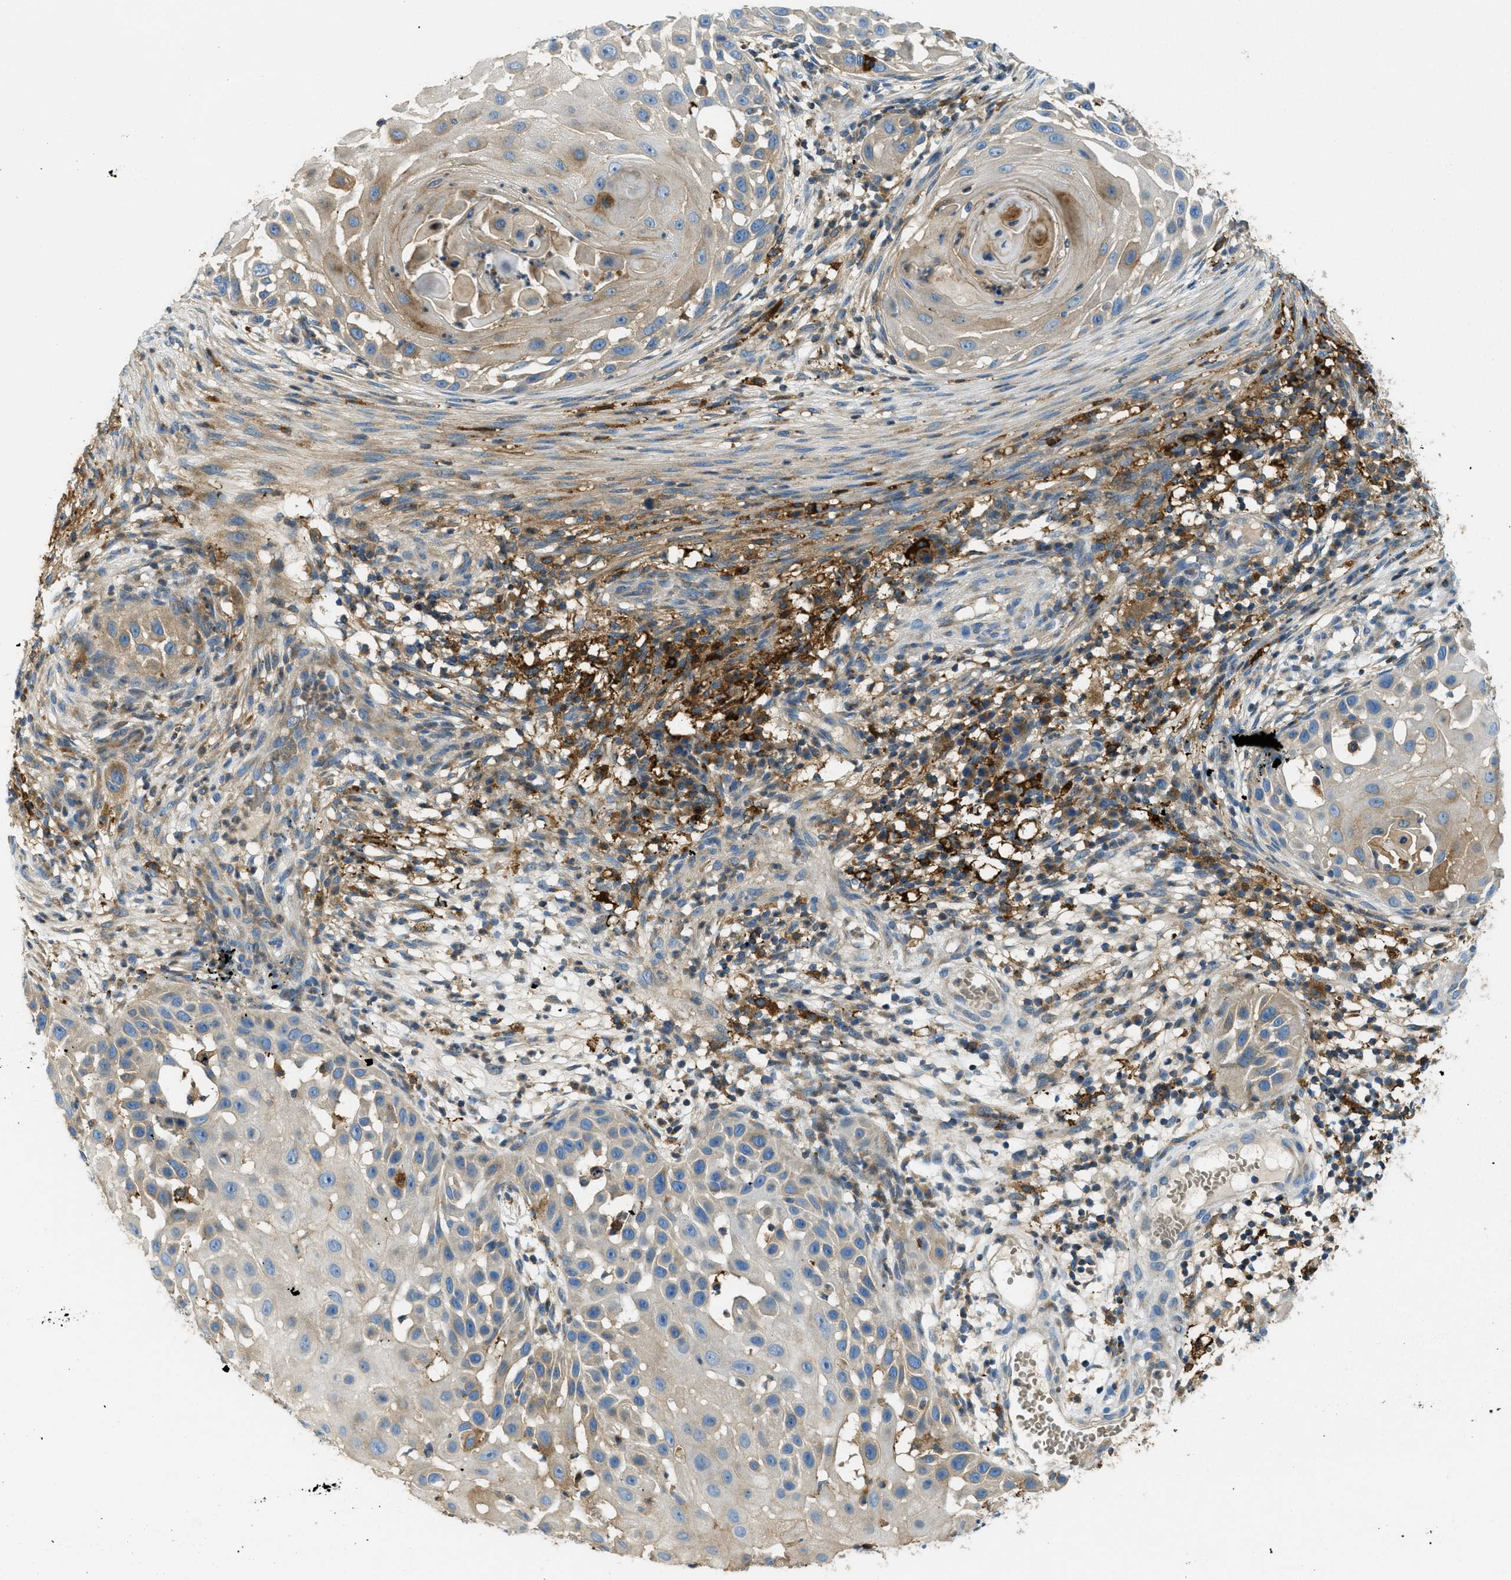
{"staining": {"intensity": "weak", "quantity": "<25%", "location": "cytoplasmic/membranous"}, "tissue": "skin cancer", "cell_type": "Tumor cells", "image_type": "cancer", "snomed": [{"axis": "morphology", "description": "Squamous cell carcinoma, NOS"}, {"axis": "topography", "description": "Skin"}], "caption": "DAB immunohistochemical staining of human skin squamous cell carcinoma demonstrates no significant expression in tumor cells.", "gene": "RFFL", "patient": {"sex": "female", "age": 44}}